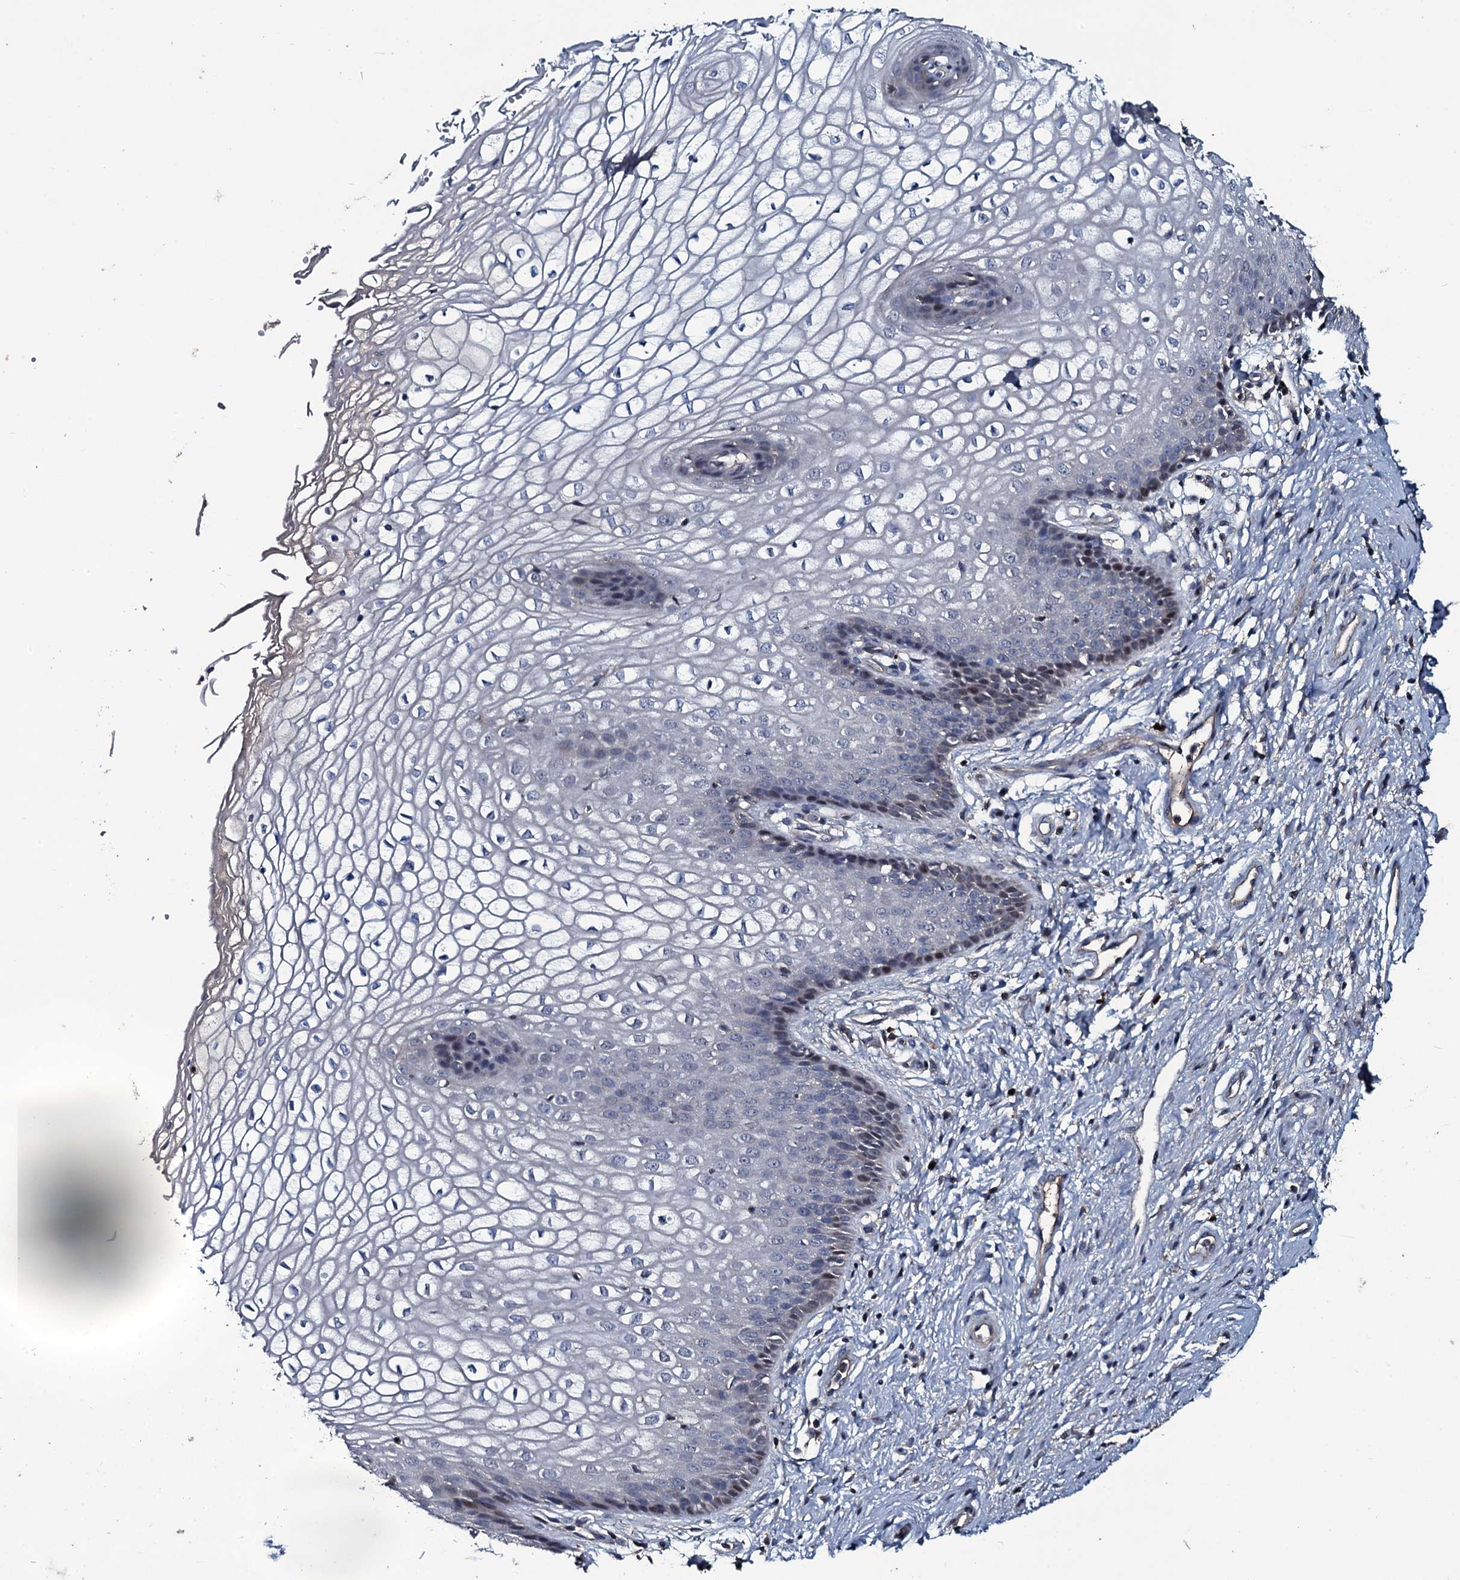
{"staining": {"intensity": "weak", "quantity": "<25%", "location": "cytoplasmic/membranous"}, "tissue": "vagina", "cell_type": "Squamous epithelial cells", "image_type": "normal", "snomed": [{"axis": "morphology", "description": "Normal tissue, NOS"}, {"axis": "topography", "description": "Vagina"}], "caption": "DAB immunohistochemical staining of benign human vagina exhibits no significant expression in squamous epithelial cells. (DAB (3,3'-diaminobenzidine) IHC, high magnification).", "gene": "LYG2", "patient": {"sex": "female", "age": 34}}